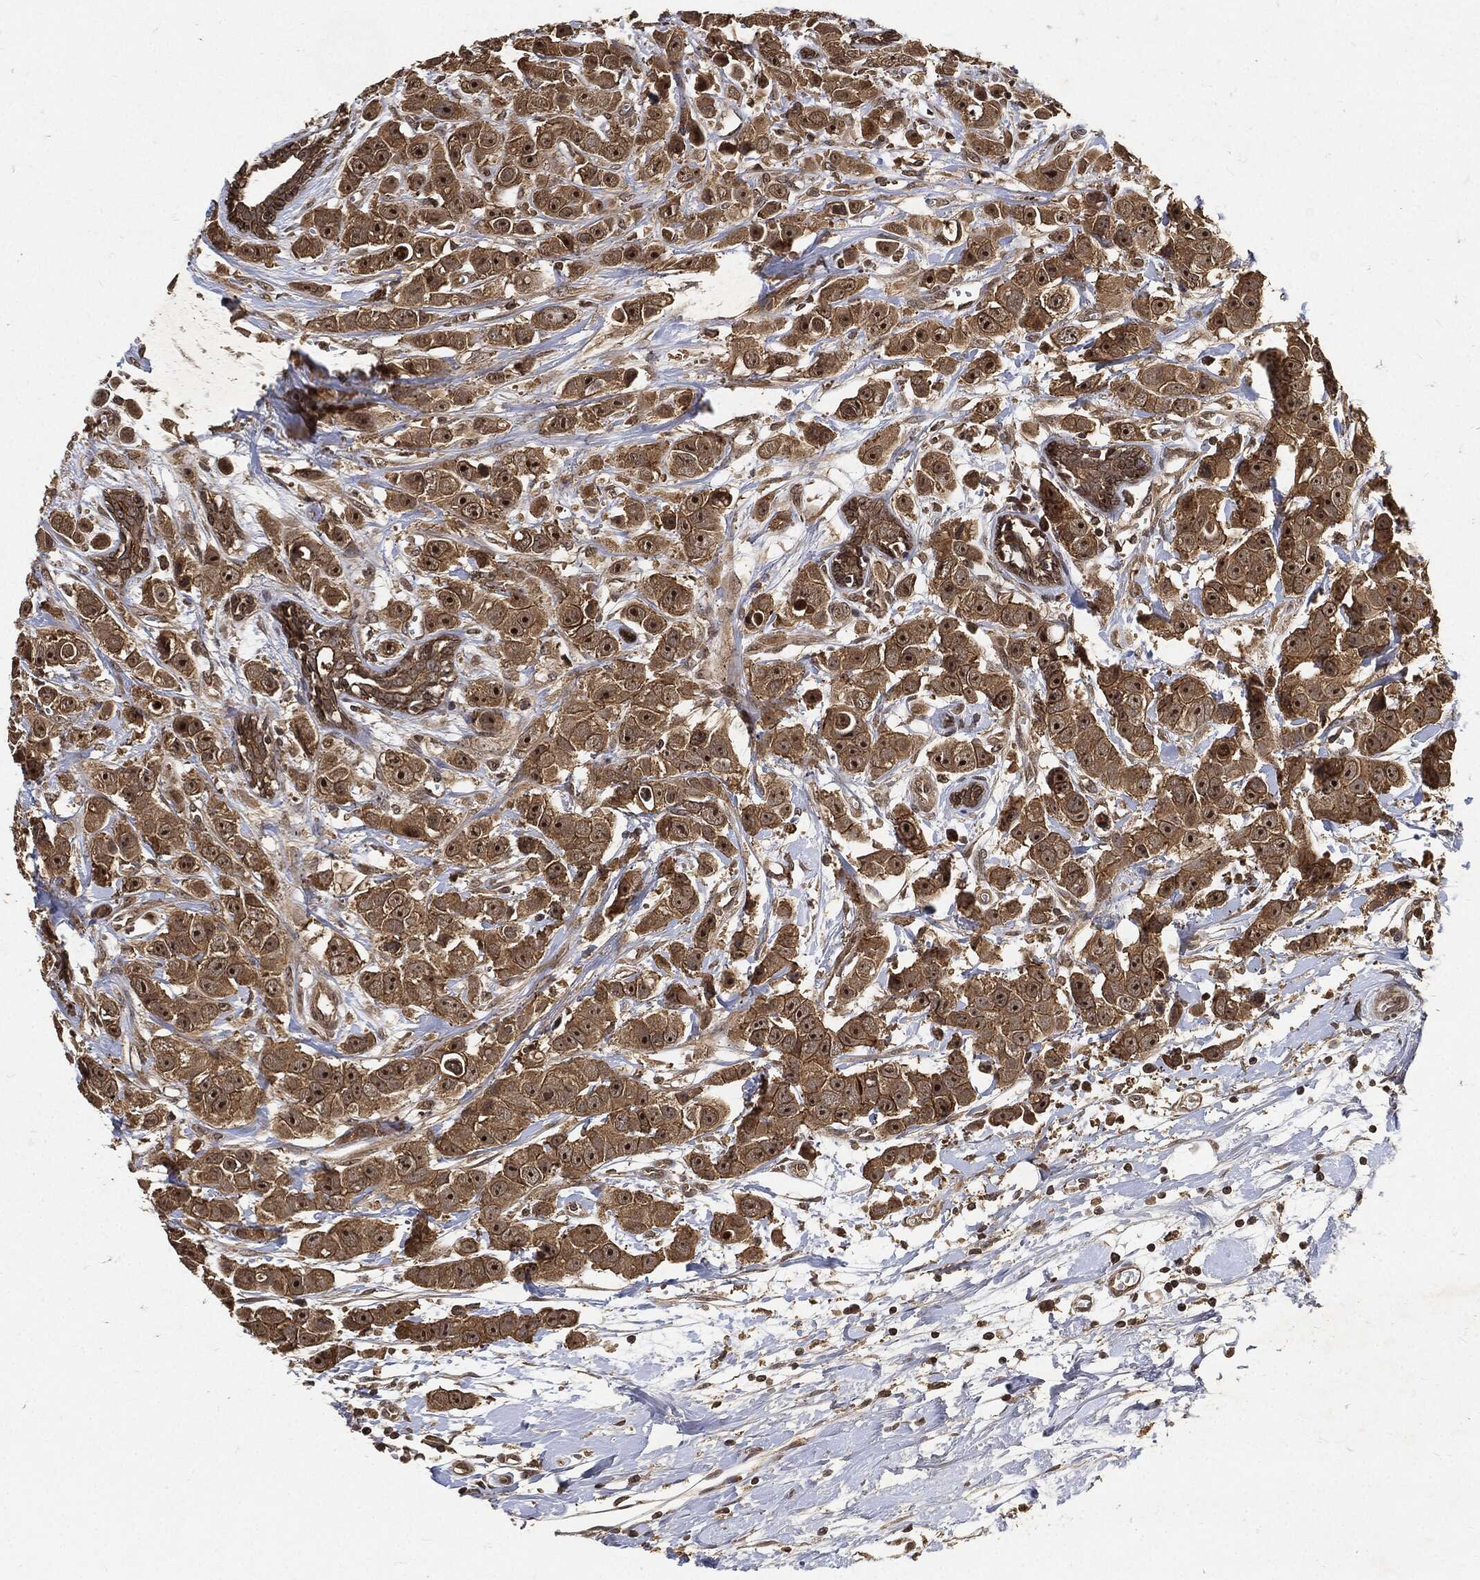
{"staining": {"intensity": "moderate", "quantity": ">75%", "location": "cytoplasmic/membranous,nuclear"}, "tissue": "breast cancer", "cell_type": "Tumor cells", "image_type": "cancer", "snomed": [{"axis": "morphology", "description": "Duct carcinoma"}, {"axis": "topography", "description": "Breast"}], "caption": "The micrograph displays immunohistochemical staining of breast cancer (infiltrating ductal carcinoma). There is moderate cytoplasmic/membranous and nuclear positivity is identified in about >75% of tumor cells. (IHC, brightfield microscopy, high magnification).", "gene": "ZNF226", "patient": {"sex": "female", "age": 35}}